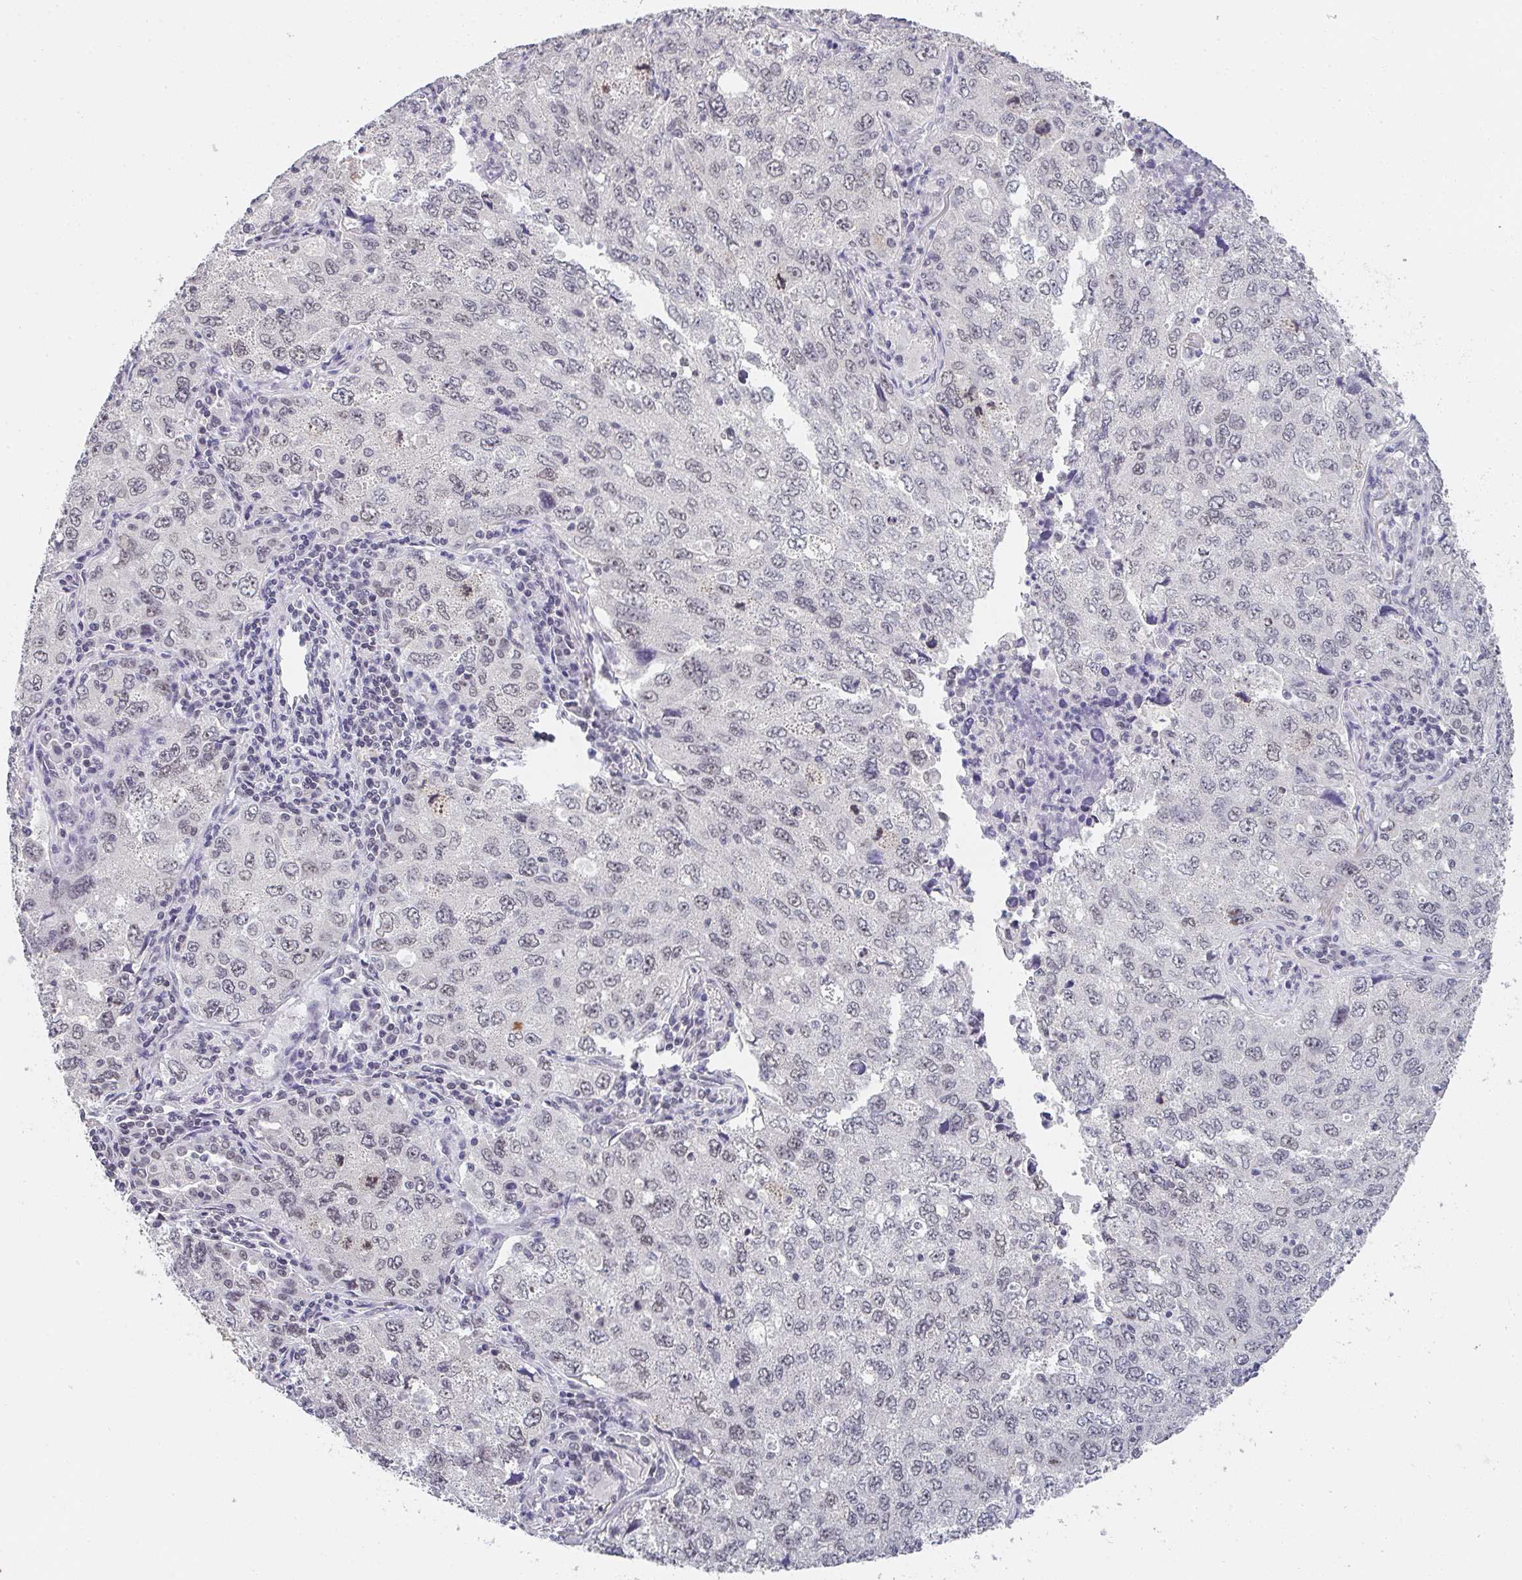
{"staining": {"intensity": "weak", "quantity": "<25%", "location": "nuclear"}, "tissue": "lung cancer", "cell_type": "Tumor cells", "image_type": "cancer", "snomed": [{"axis": "morphology", "description": "Adenocarcinoma, NOS"}, {"axis": "topography", "description": "Lung"}], "caption": "Lung adenocarcinoma stained for a protein using IHC displays no positivity tumor cells.", "gene": "DKC1", "patient": {"sex": "female", "age": 57}}